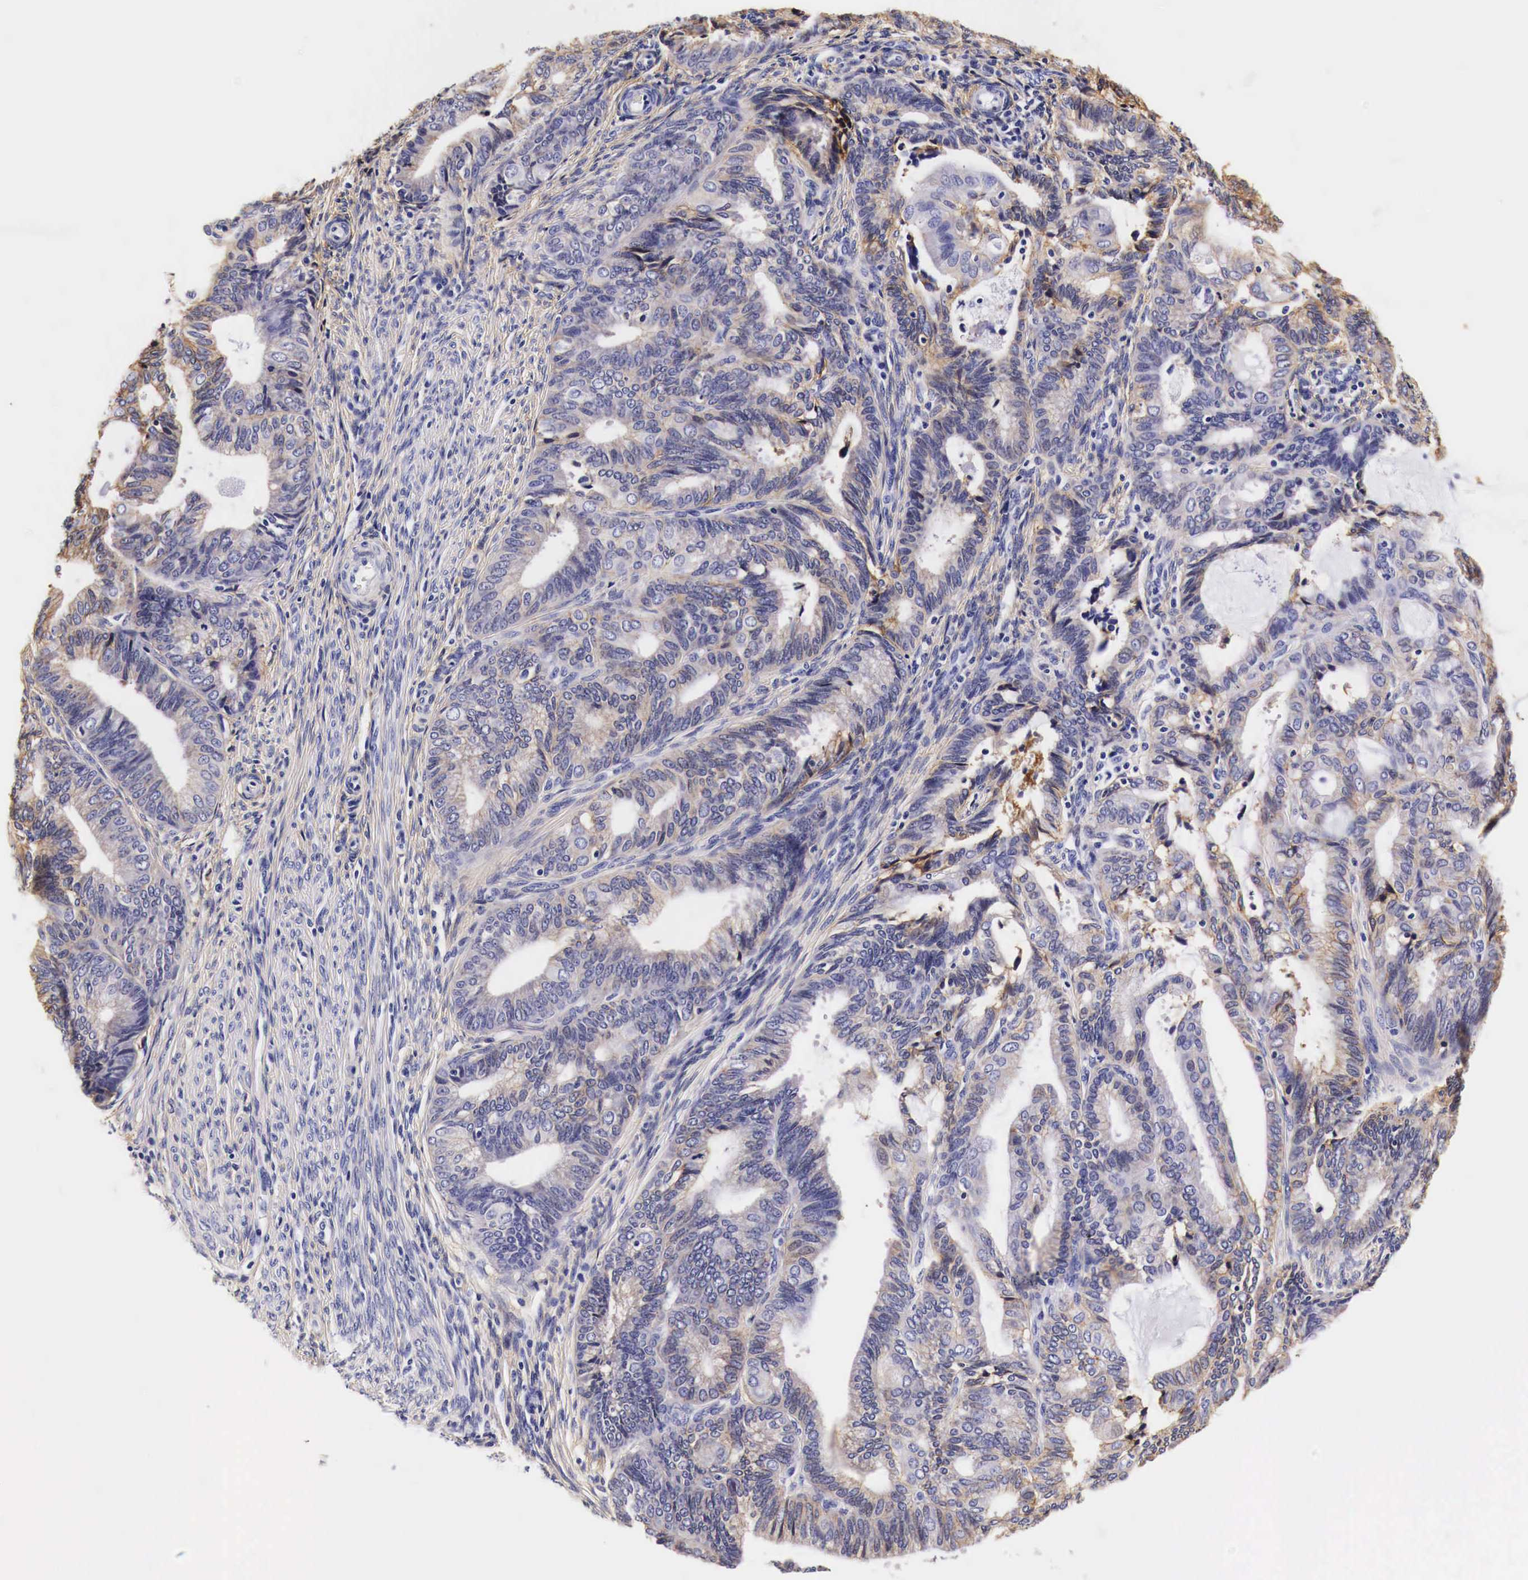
{"staining": {"intensity": "moderate", "quantity": "25%-75%", "location": "cytoplasmic/membranous"}, "tissue": "endometrial cancer", "cell_type": "Tumor cells", "image_type": "cancer", "snomed": [{"axis": "morphology", "description": "Adenocarcinoma, NOS"}, {"axis": "topography", "description": "Endometrium"}], "caption": "Adenocarcinoma (endometrial) stained with a protein marker demonstrates moderate staining in tumor cells.", "gene": "EGFR", "patient": {"sex": "female", "age": 63}}